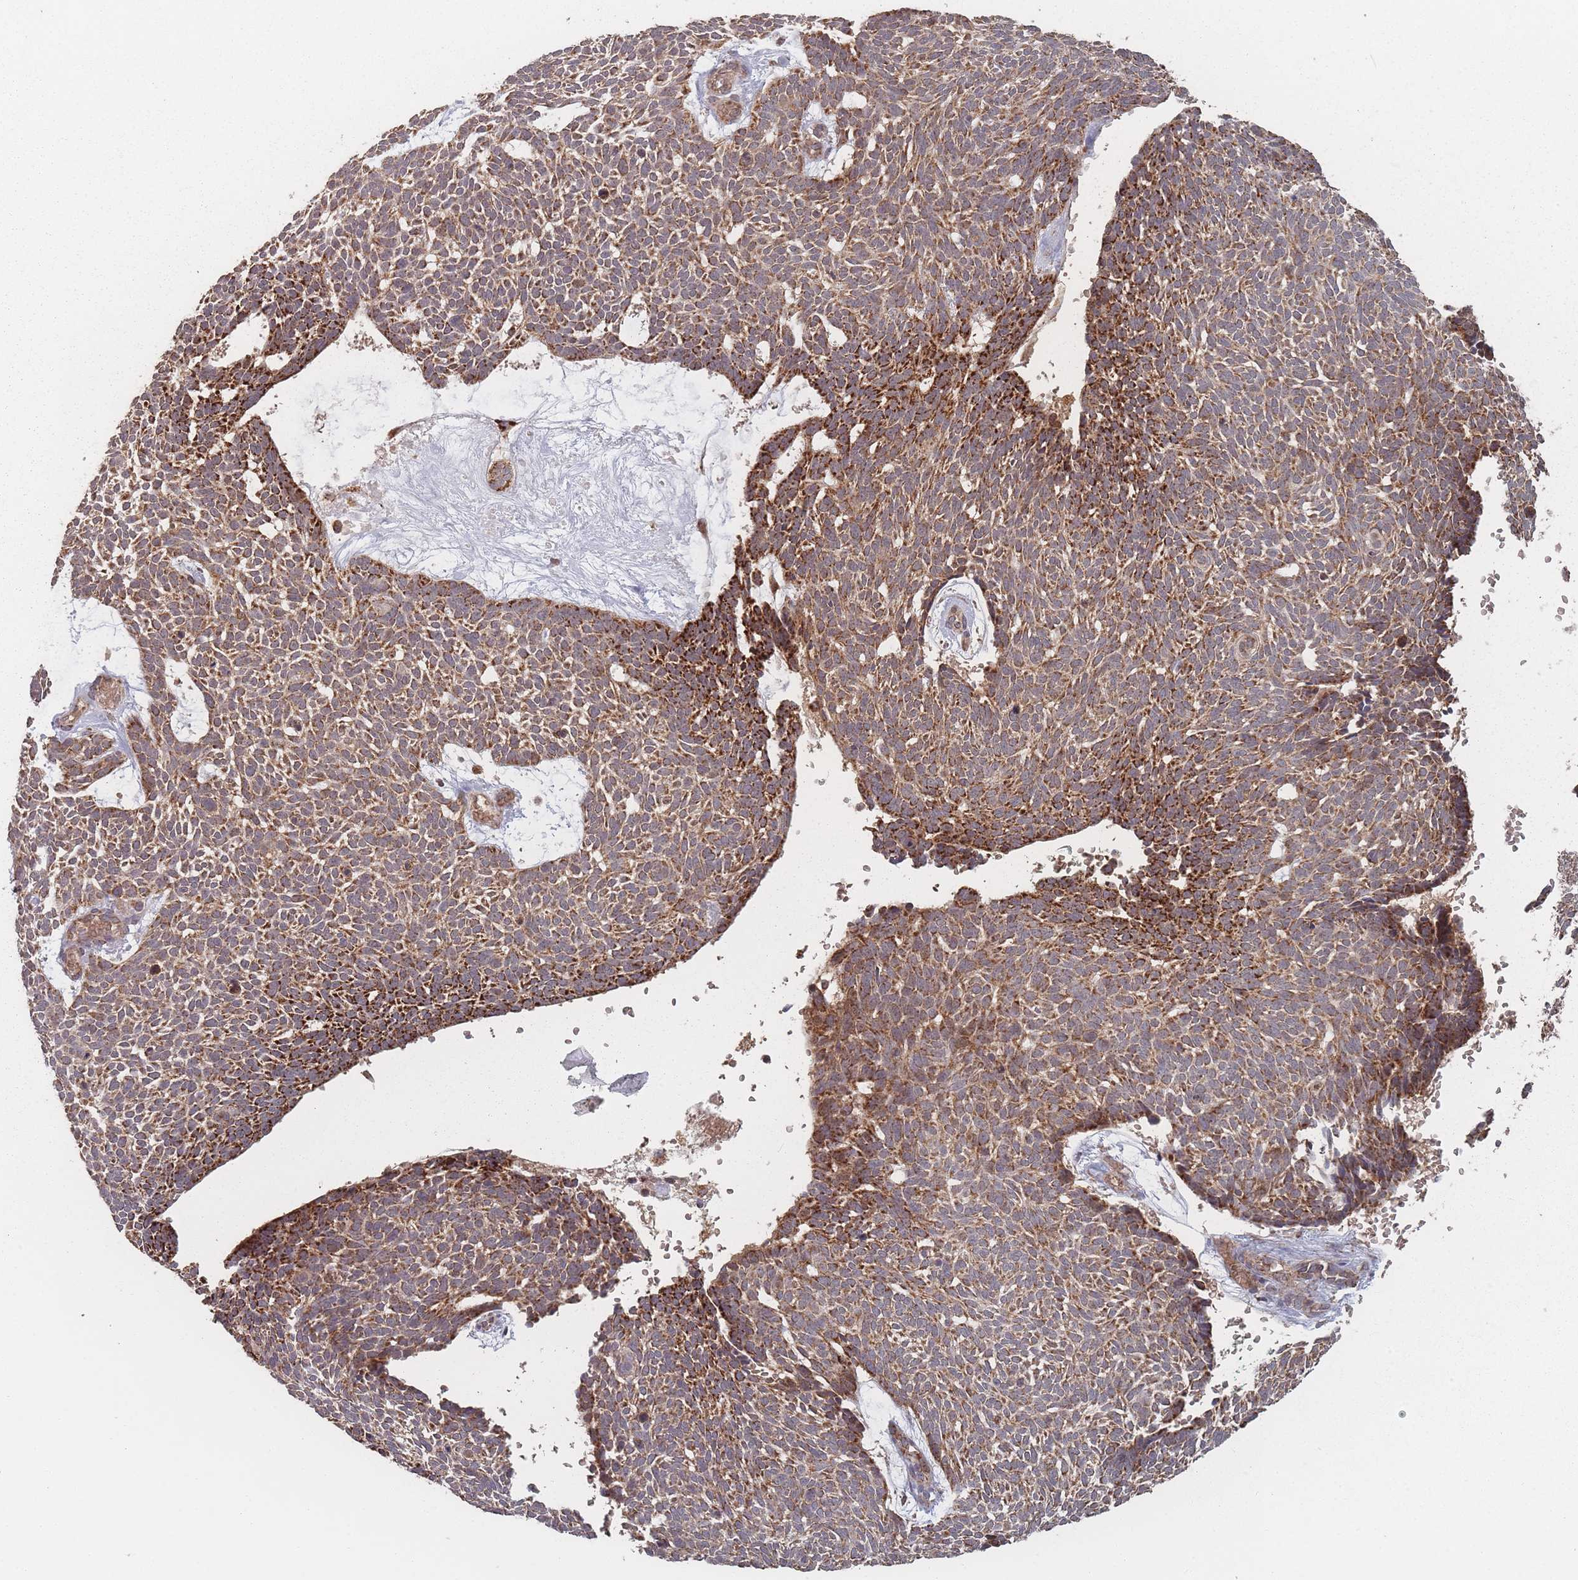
{"staining": {"intensity": "strong", "quantity": ">75%", "location": "cytoplasmic/membranous"}, "tissue": "skin cancer", "cell_type": "Tumor cells", "image_type": "cancer", "snomed": [{"axis": "morphology", "description": "Basal cell carcinoma"}, {"axis": "topography", "description": "Skin"}], "caption": "IHC photomicrograph of neoplastic tissue: skin basal cell carcinoma stained using immunohistochemistry (IHC) shows high levels of strong protein expression localized specifically in the cytoplasmic/membranous of tumor cells, appearing as a cytoplasmic/membranous brown color.", "gene": "LYRM7", "patient": {"sex": "male", "age": 61}}